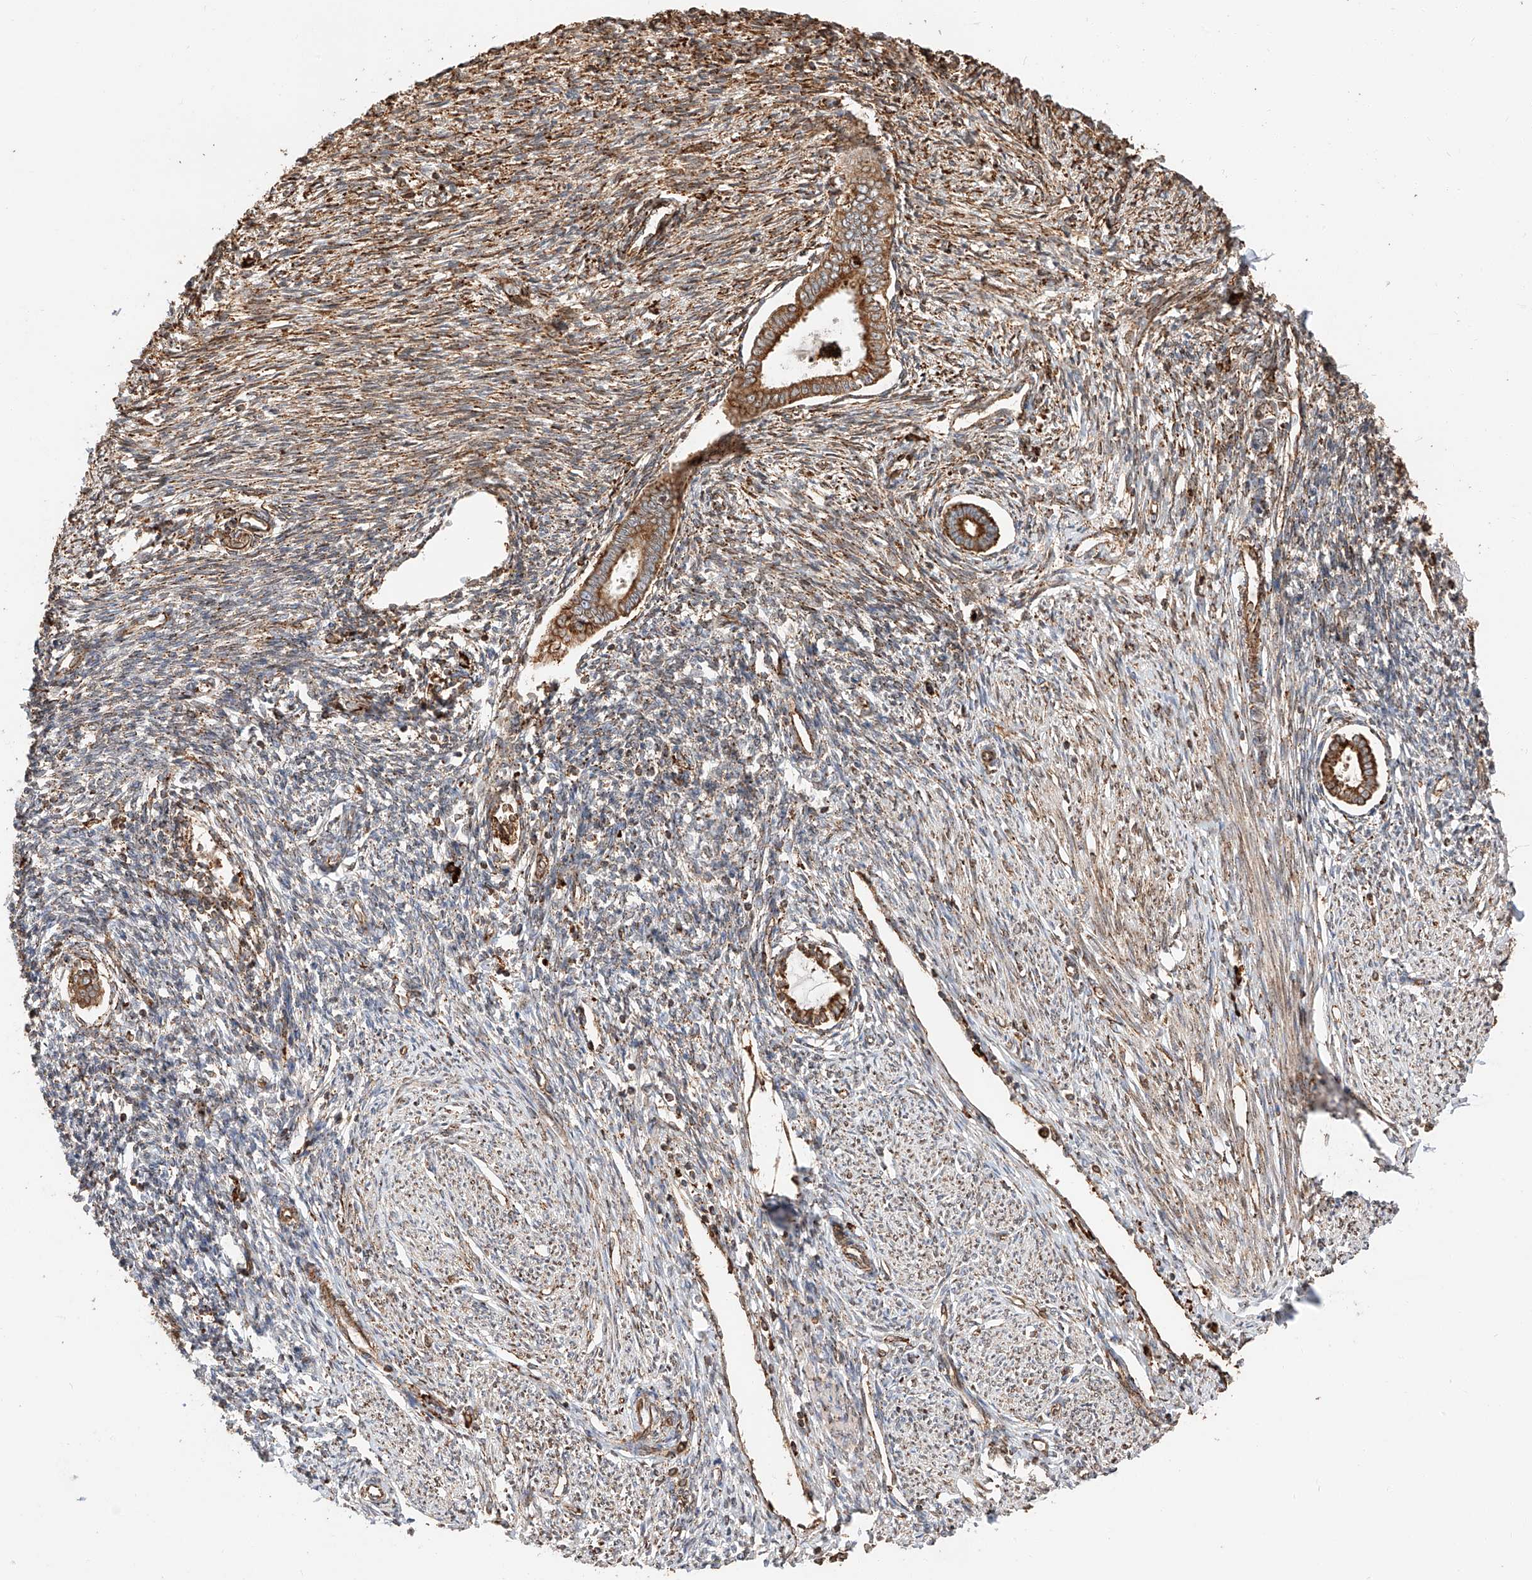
{"staining": {"intensity": "moderate", "quantity": "25%-75%", "location": "cytoplasmic/membranous"}, "tissue": "endometrium", "cell_type": "Cells in endometrial stroma", "image_type": "normal", "snomed": [{"axis": "morphology", "description": "Normal tissue, NOS"}, {"axis": "topography", "description": "Endometrium"}], "caption": "Moderate cytoplasmic/membranous expression is present in about 25%-75% of cells in endometrial stroma in normal endometrium.", "gene": "ZNF84", "patient": {"sex": "female", "age": 56}}